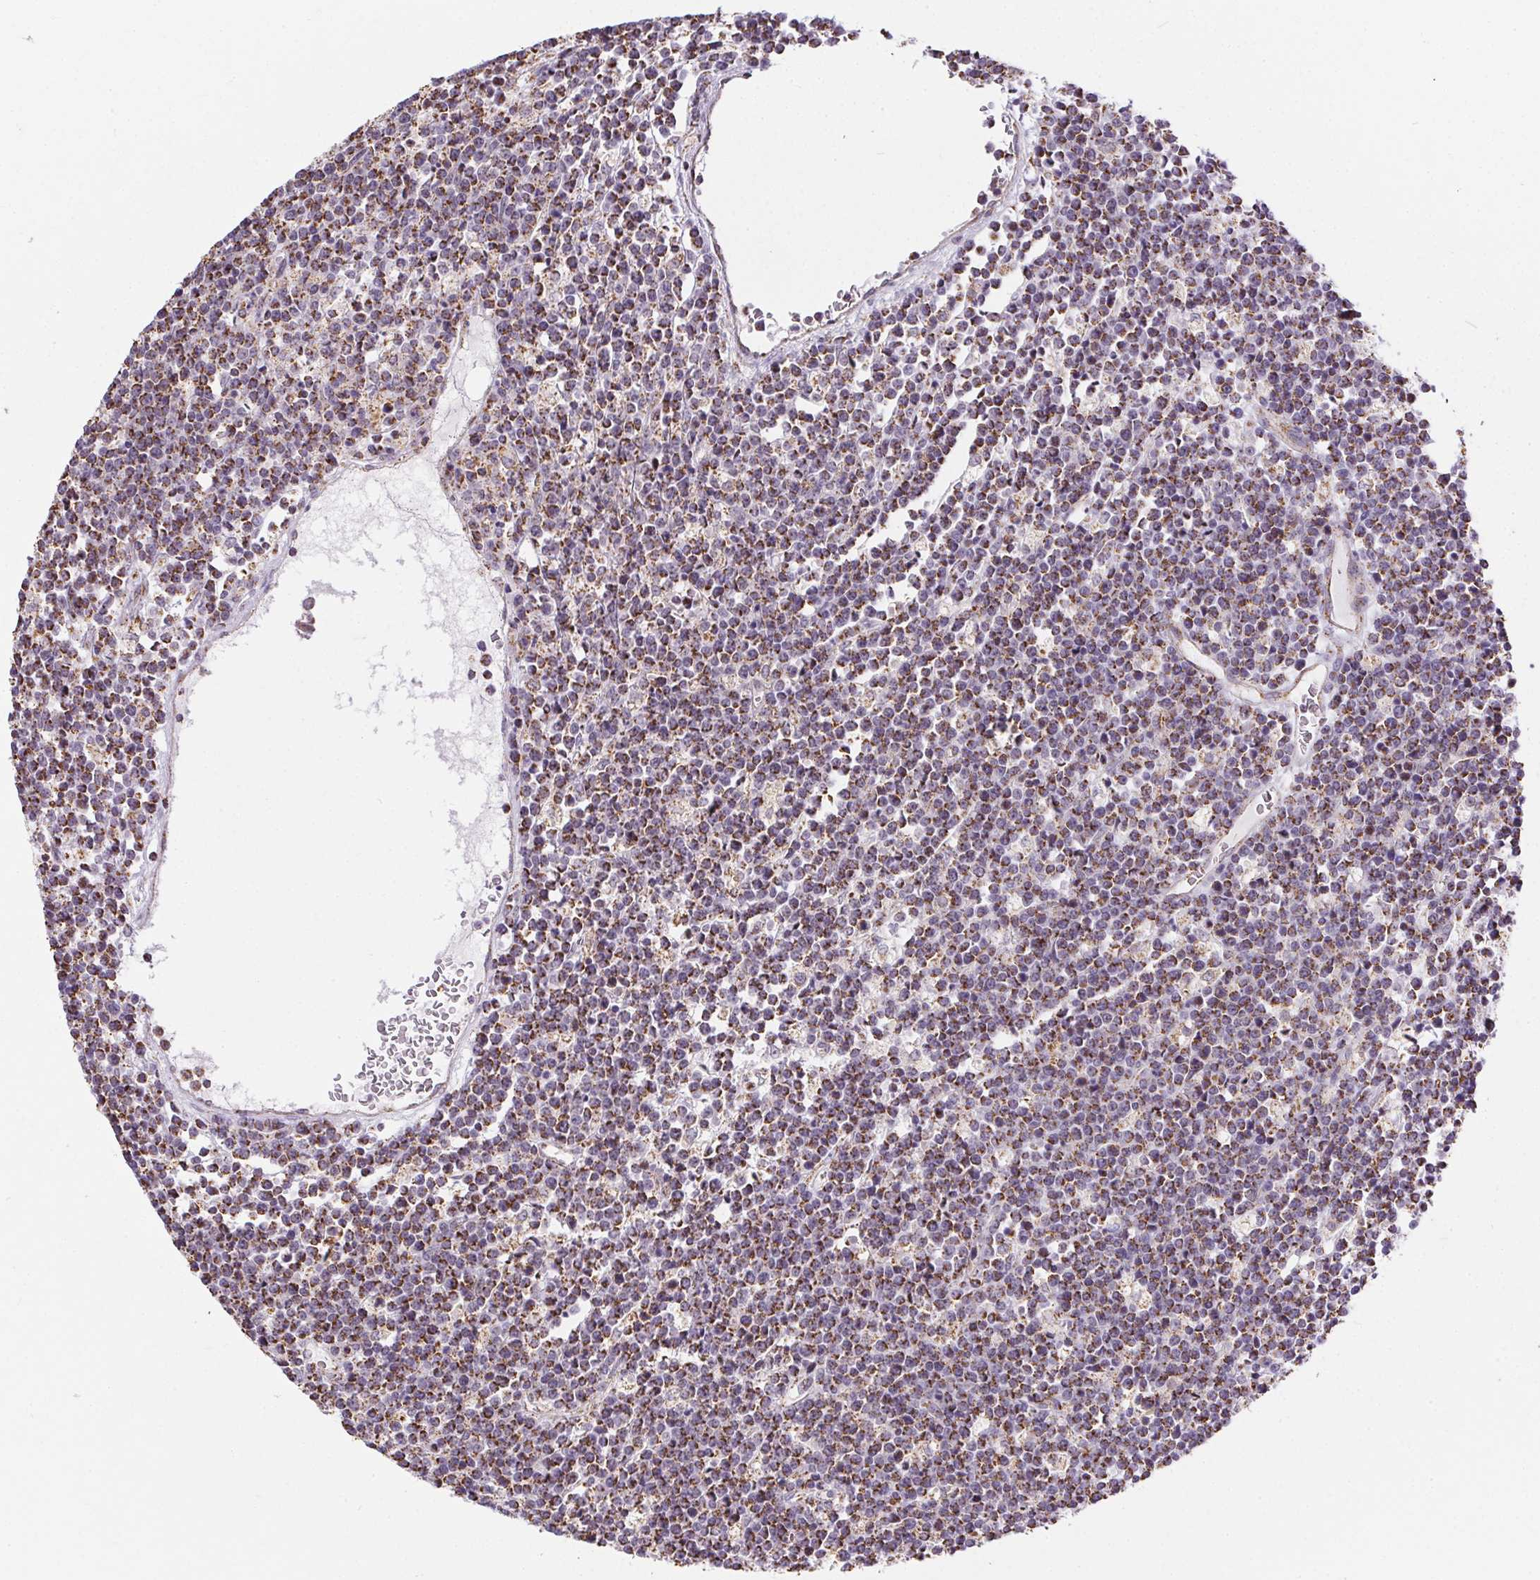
{"staining": {"intensity": "moderate", "quantity": ">75%", "location": "cytoplasmic/membranous"}, "tissue": "lymphoma", "cell_type": "Tumor cells", "image_type": "cancer", "snomed": [{"axis": "morphology", "description": "Malignant lymphoma, non-Hodgkin's type, High grade"}, {"axis": "topography", "description": "Ovary"}], "caption": "The immunohistochemical stain labels moderate cytoplasmic/membranous positivity in tumor cells of malignant lymphoma, non-Hodgkin's type (high-grade) tissue.", "gene": "MAPK11", "patient": {"sex": "female", "age": 56}}